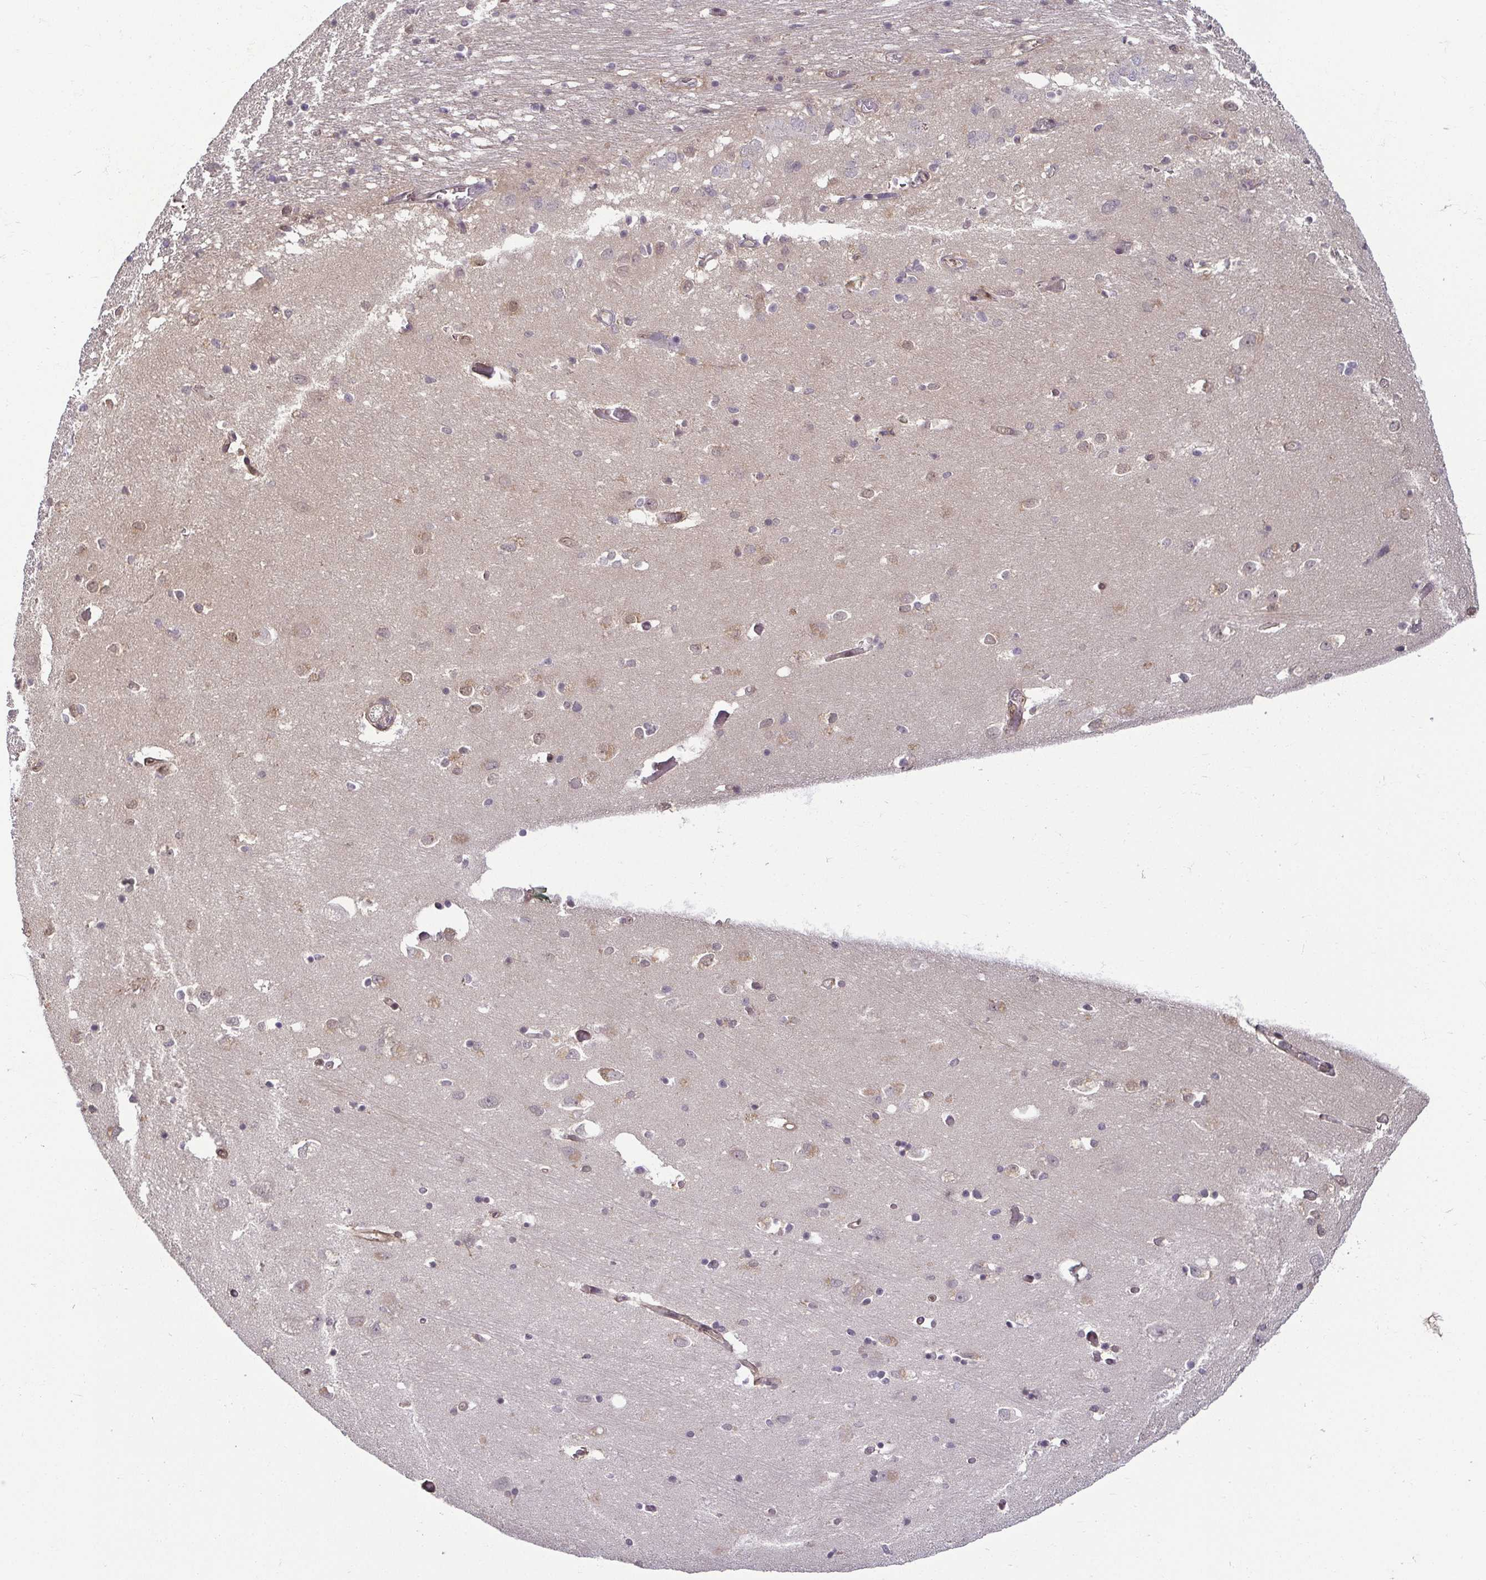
{"staining": {"intensity": "negative", "quantity": "none", "location": "none"}, "tissue": "caudate", "cell_type": "Glial cells", "image_type": "normal", "snomed": [{"axis": "morphology", "description": "Normal tissue, NOS"}, {"axis": "topography", "description": "Lateral ventricle wall"}, {"axis": "topography", "description": "Hippocampus"}], "caption": "IHC of normal caudate displays no positivity in glial cells. (Brightfield microscopy of DAB (3,3'-diaminobenzidine) immunohistochemistry at high magnification).", "gene": "HOPX", "patient": {"sex": "female", "age": 63}}